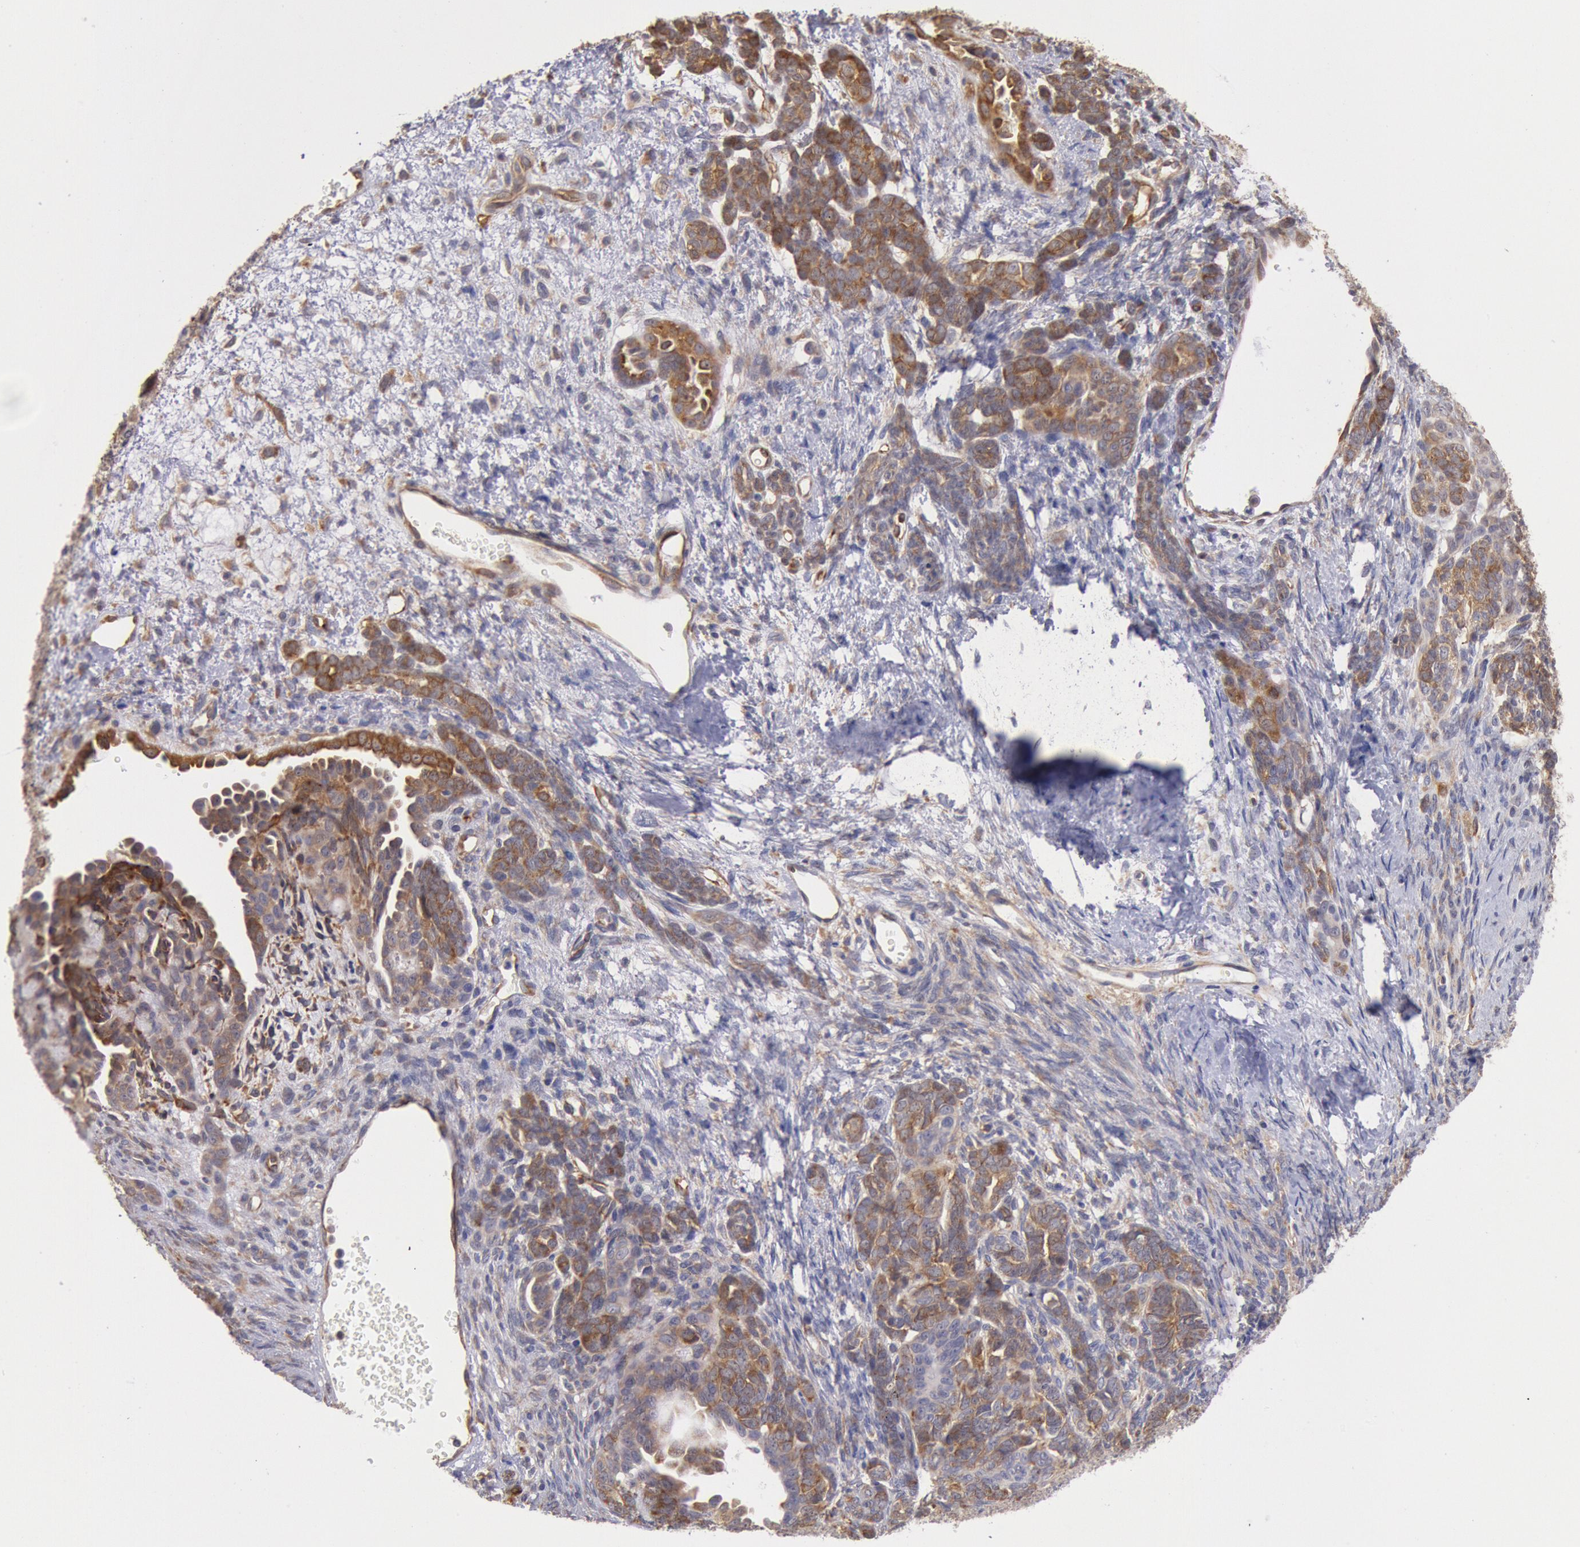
{"staining": {"intensity": "moderate", "quantity": ">75%", "location": "cytoplasmic/membranous"}, "tissue": "endometrial cancer", "cell_type": "Tumor cells", "image_type": "cancer", "snomed": [{"axis": "morphology", "description": "Neoplasm, malignant, NOS"}, {"axis": "topography", "description": "Endometrium"}], "caption": "This photomicrograph shows IHC staining of human endometrial cancer, with medium moderate cytoplasmic/membranous positivity in approximately >75% of tumor cells.", "gene": "DRG1", "patient": {"sex": "female", "age": 74}}